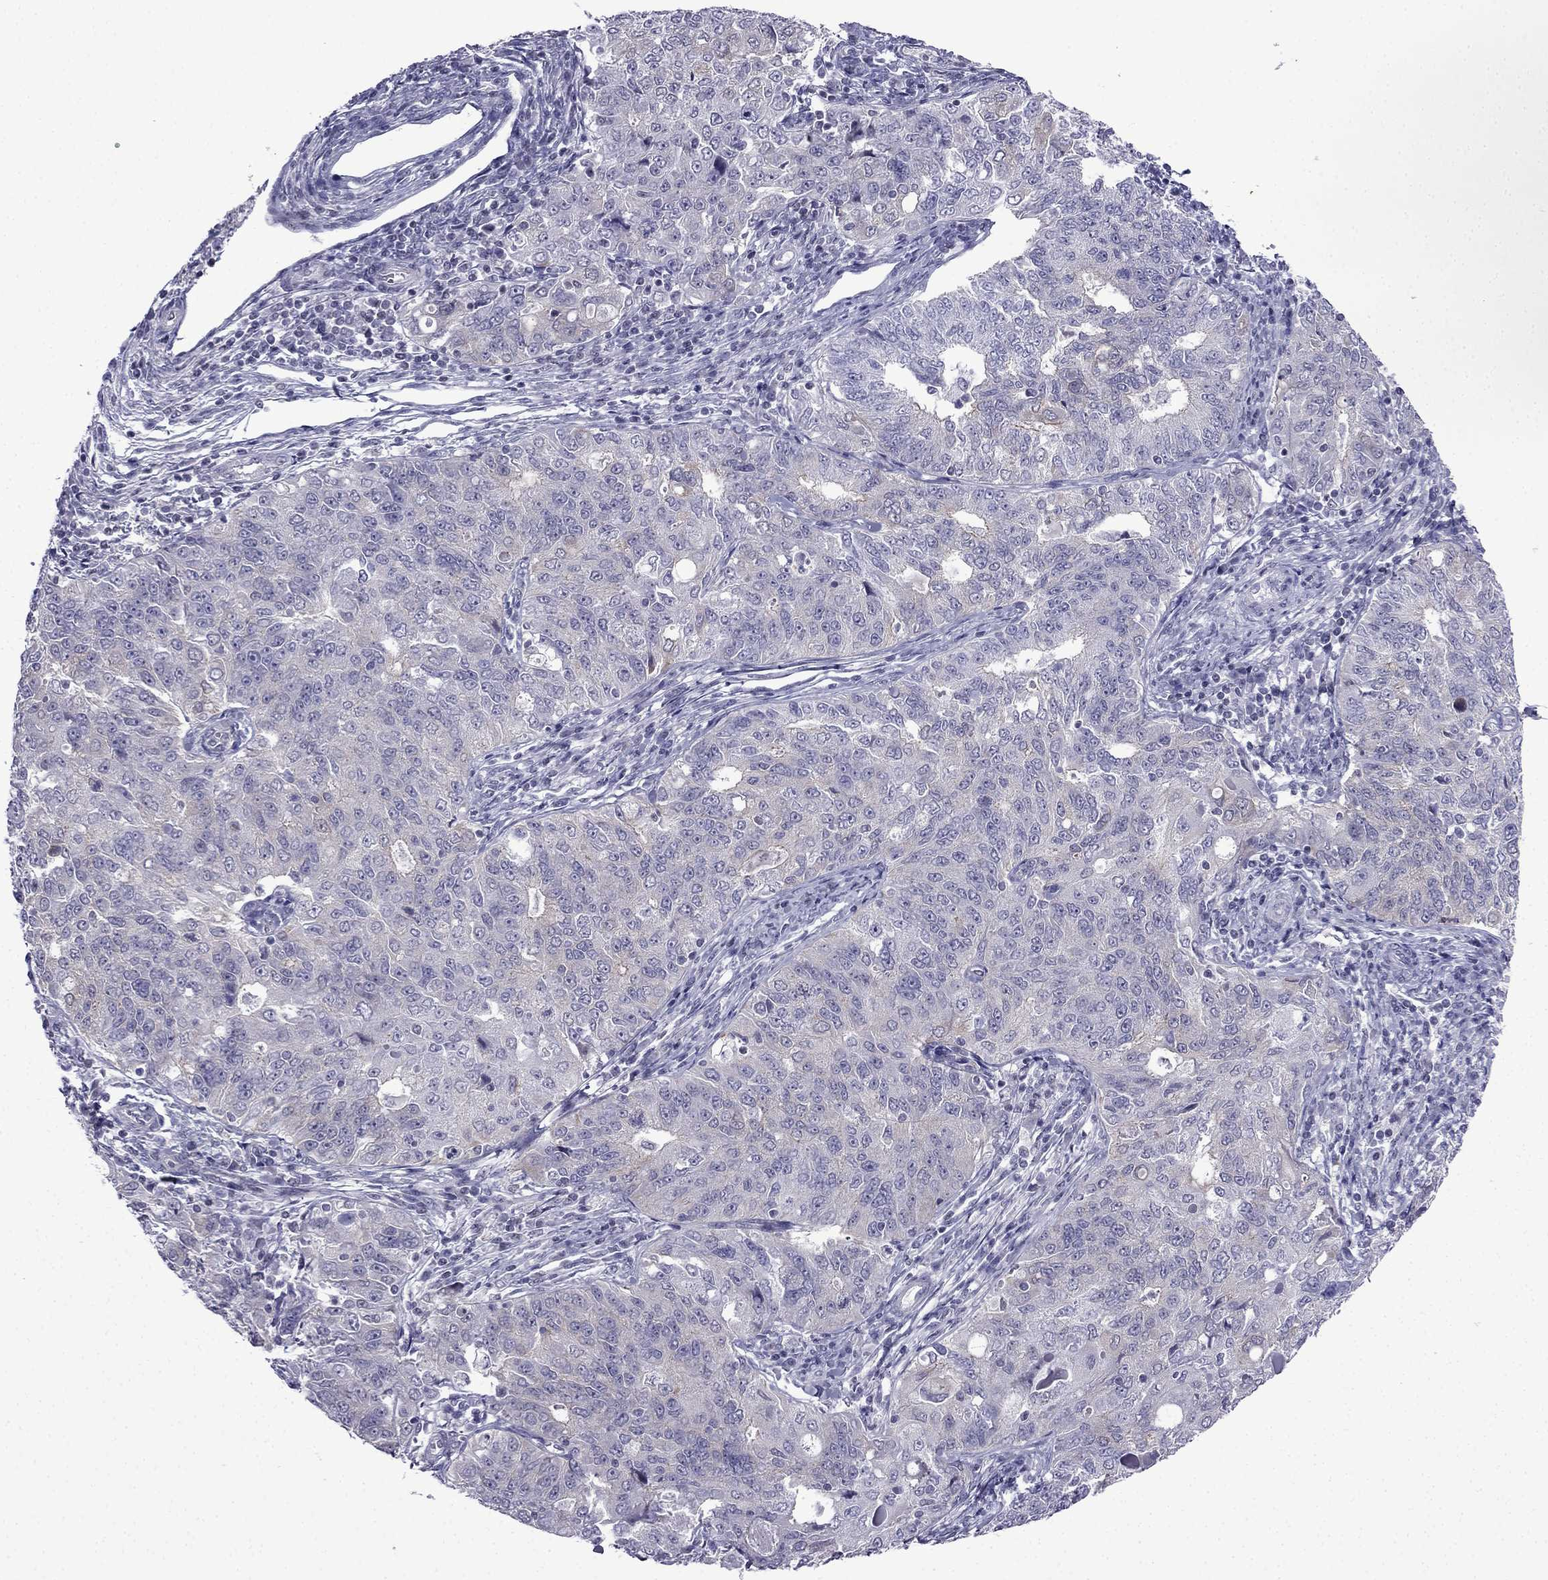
{"staining": {"intensity": "weak", "quantity": "<25%", "location": "cytoplasmic/membranous"}, "tissue": "endometrial cancer", "cell_type": "Tumor cells", "image_type": "cancer", "snomed": [{"axis": "morphology", "description": "Adenocarcinoma, NOS"}, {"axis": "topography", "description": "Endometrium"}], "caption": "Immunohistochemistry of human endometrial cancer demonstrates no positivity in tumor cells.", "gene": "POM121L12", "patient": {"sex": "female", "age": 43}}